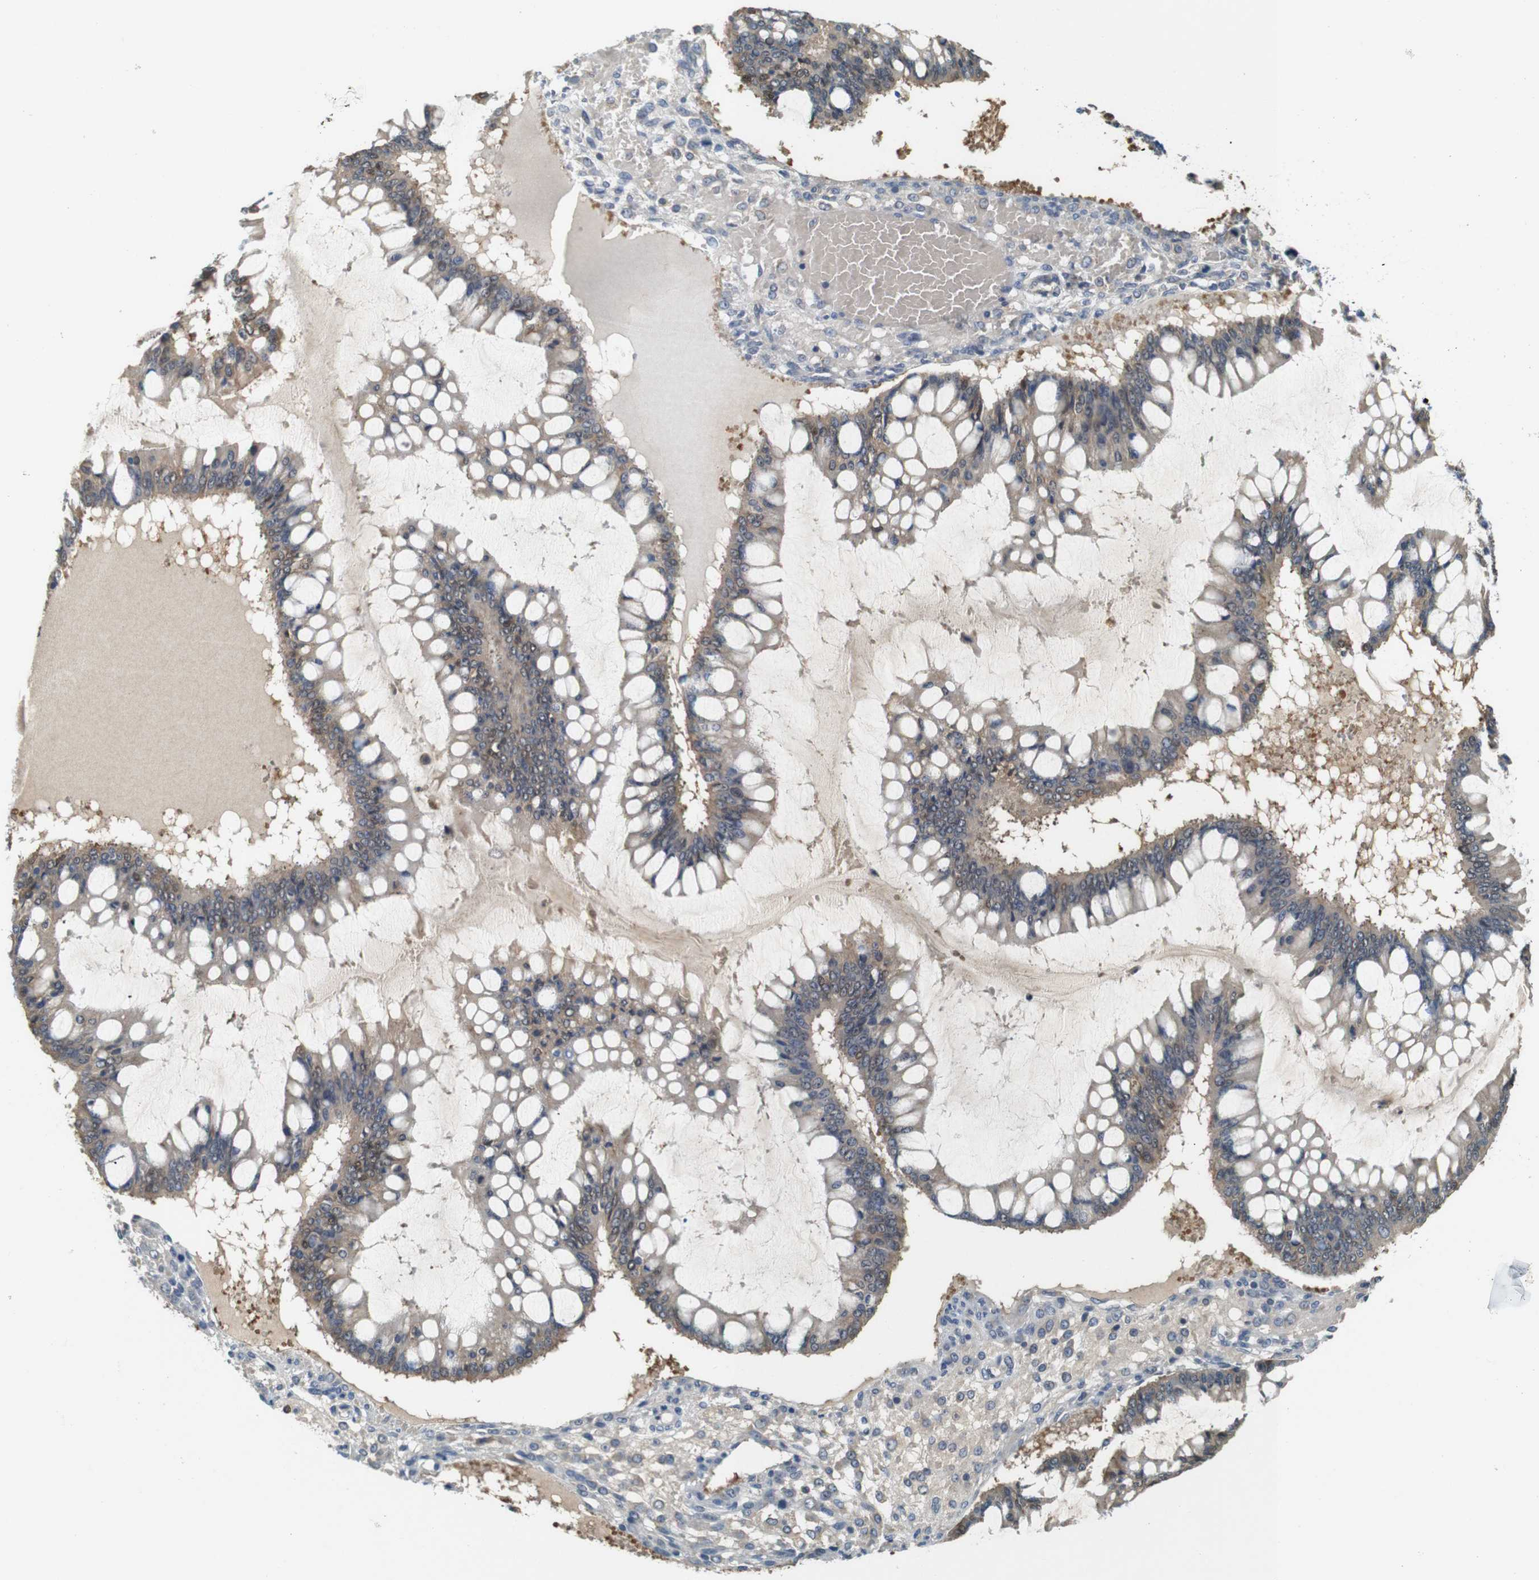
{"staining": {"intensity": "weak", "quantity": ">75%", "location": "cytoplasmic/membranous"}, "tissue": "ovarian cancer", "cell_type": "Tumor cells", "image_type": "cancer", "snomed": [{"axis": "morphology", "description": "Cystadenocarcinoma, mucinous, NOS"}, {"axis": "topography", "description": "Ovary"}], "caption": "Protein staining displays weak cytoplasmic/membranous expression in about >75% of tumor cells in ovarian cancer.", "gene": "NEBL", "patient": {"sex": "female", "age": 73}}